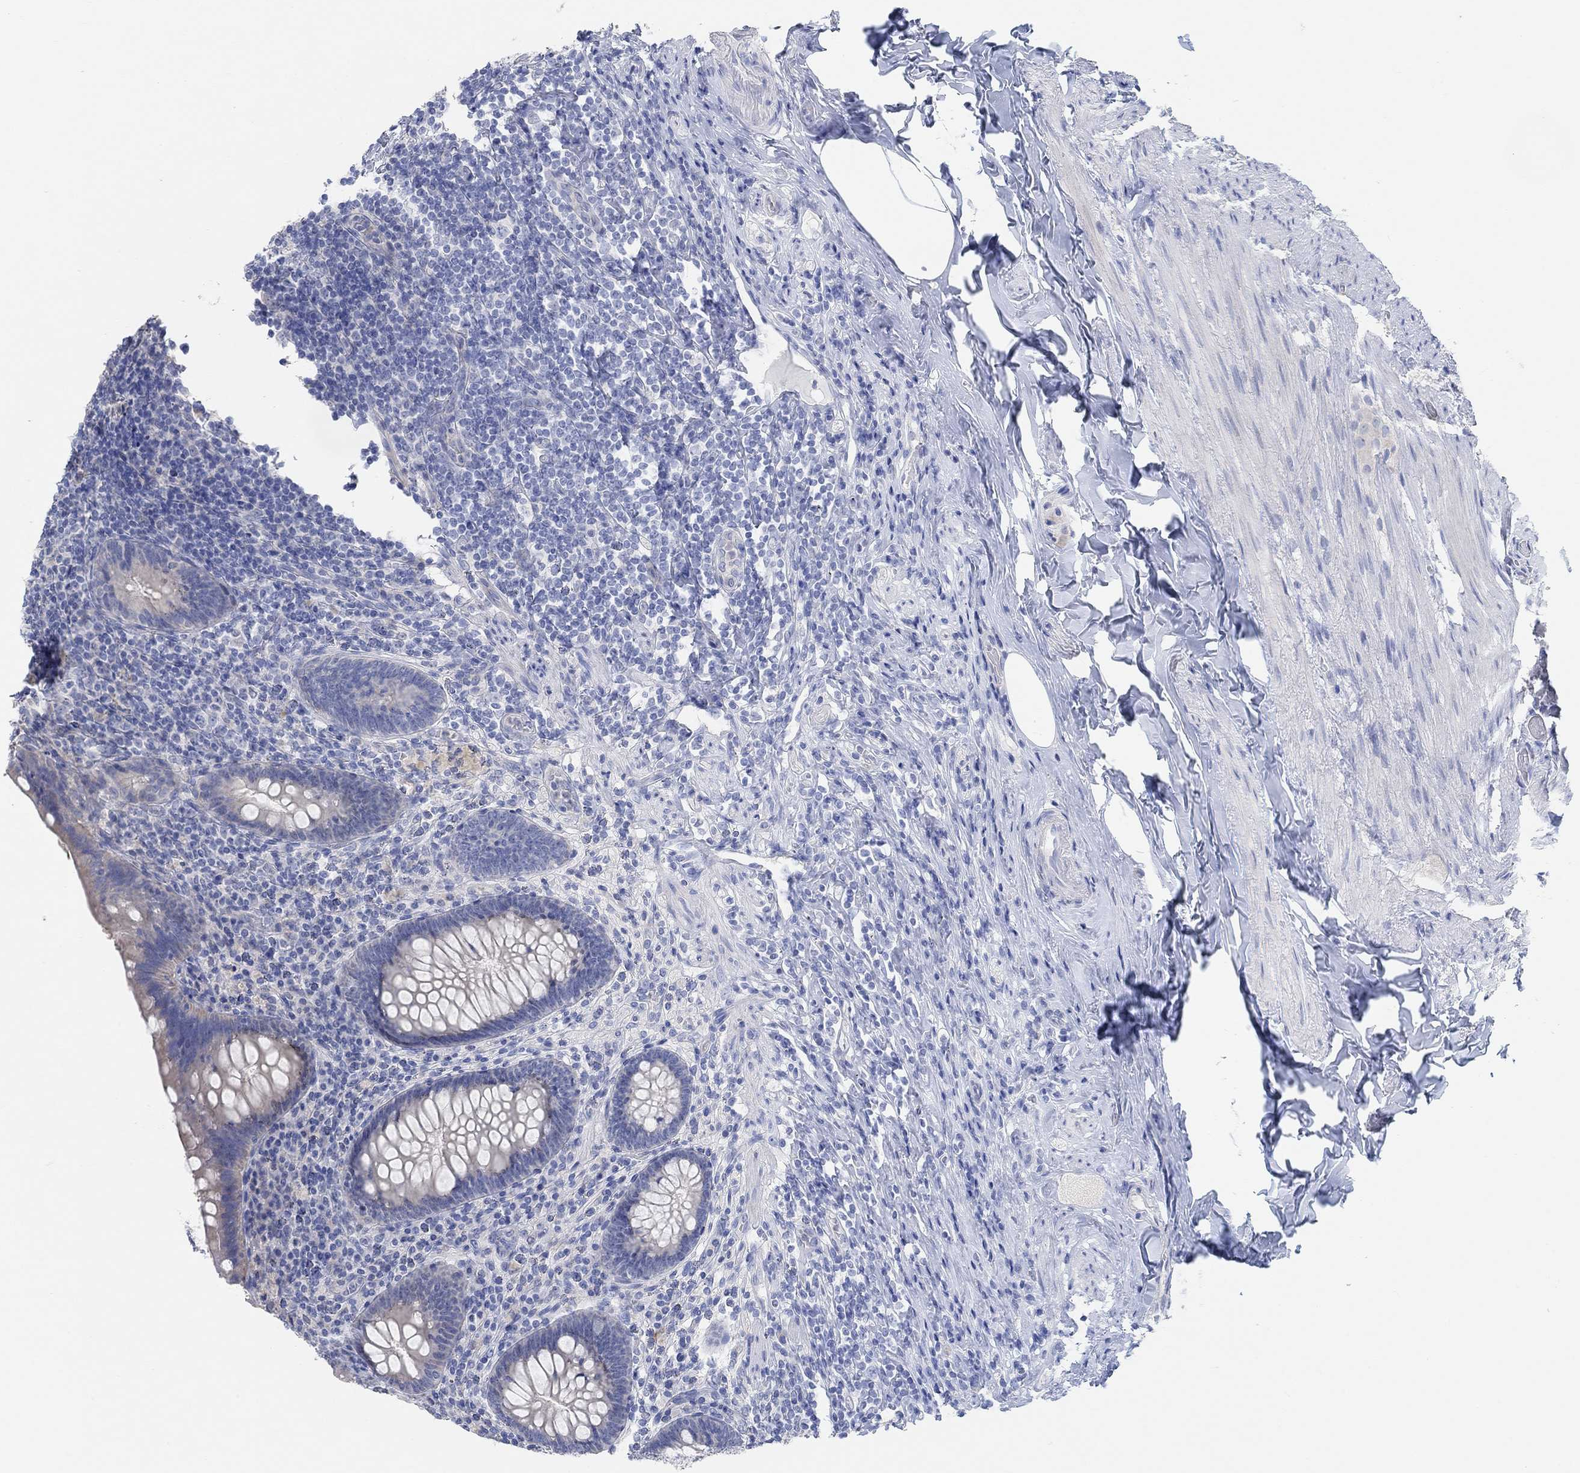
{"staining": {"intensity": "negative", "quantity": "none", "location": "none"}, "tissue": "appendix", "cell_type": "Glandular cells", "image_type": "normal", "snomed": [{"axis": "morphology", "description": "Normal tissue, NOS"}, {"axis": "topography", "description": "Appendix"}], "caption": "The image reveals no staining of glandular cells in benign appendix.", "gene": "NLRP14", "patient": {"sex": "male", "age": 47}}